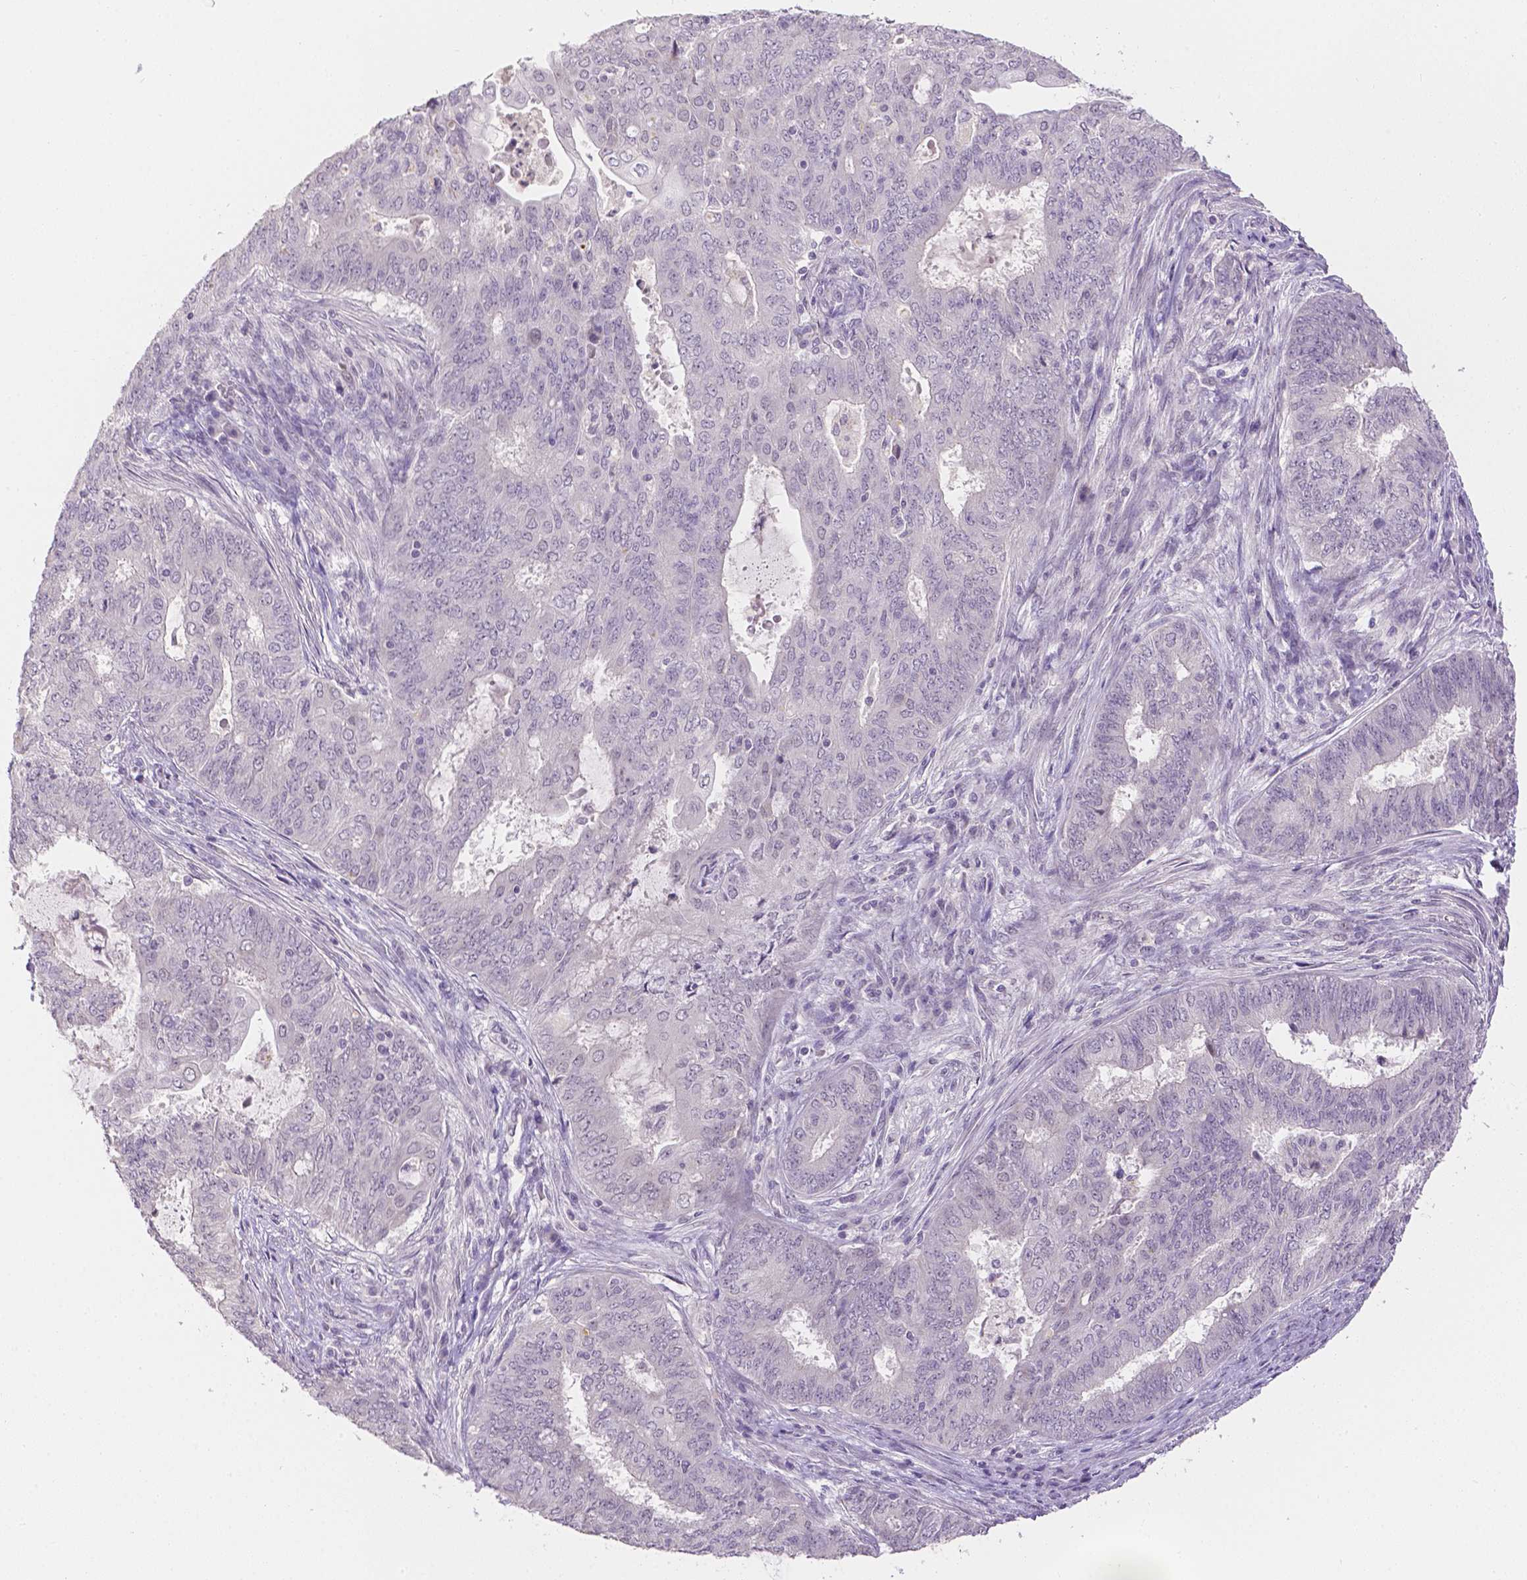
{"staining": {"intensity": "negative", "quantity": "none", "location": "none"}, "tissue": "endometrial cancer", "cell_type": "Tumor cells", "image_type": "cancer", "snomed": [{"axis": "morphology", "description": "Adenocarcinoma, NOS"}, {"axis": "topography", "description": "Endometrium"}], "caption": "This photomicrograph is of endometrial adenocarcinoma stained with immunohistochemistry (IHC) to label a protein in brown with the nuclei are counter-stained blue. There is no expression in tumor cells.", "gene": "ZNF280B", "patient": {"sex": "female", "age": 62}}